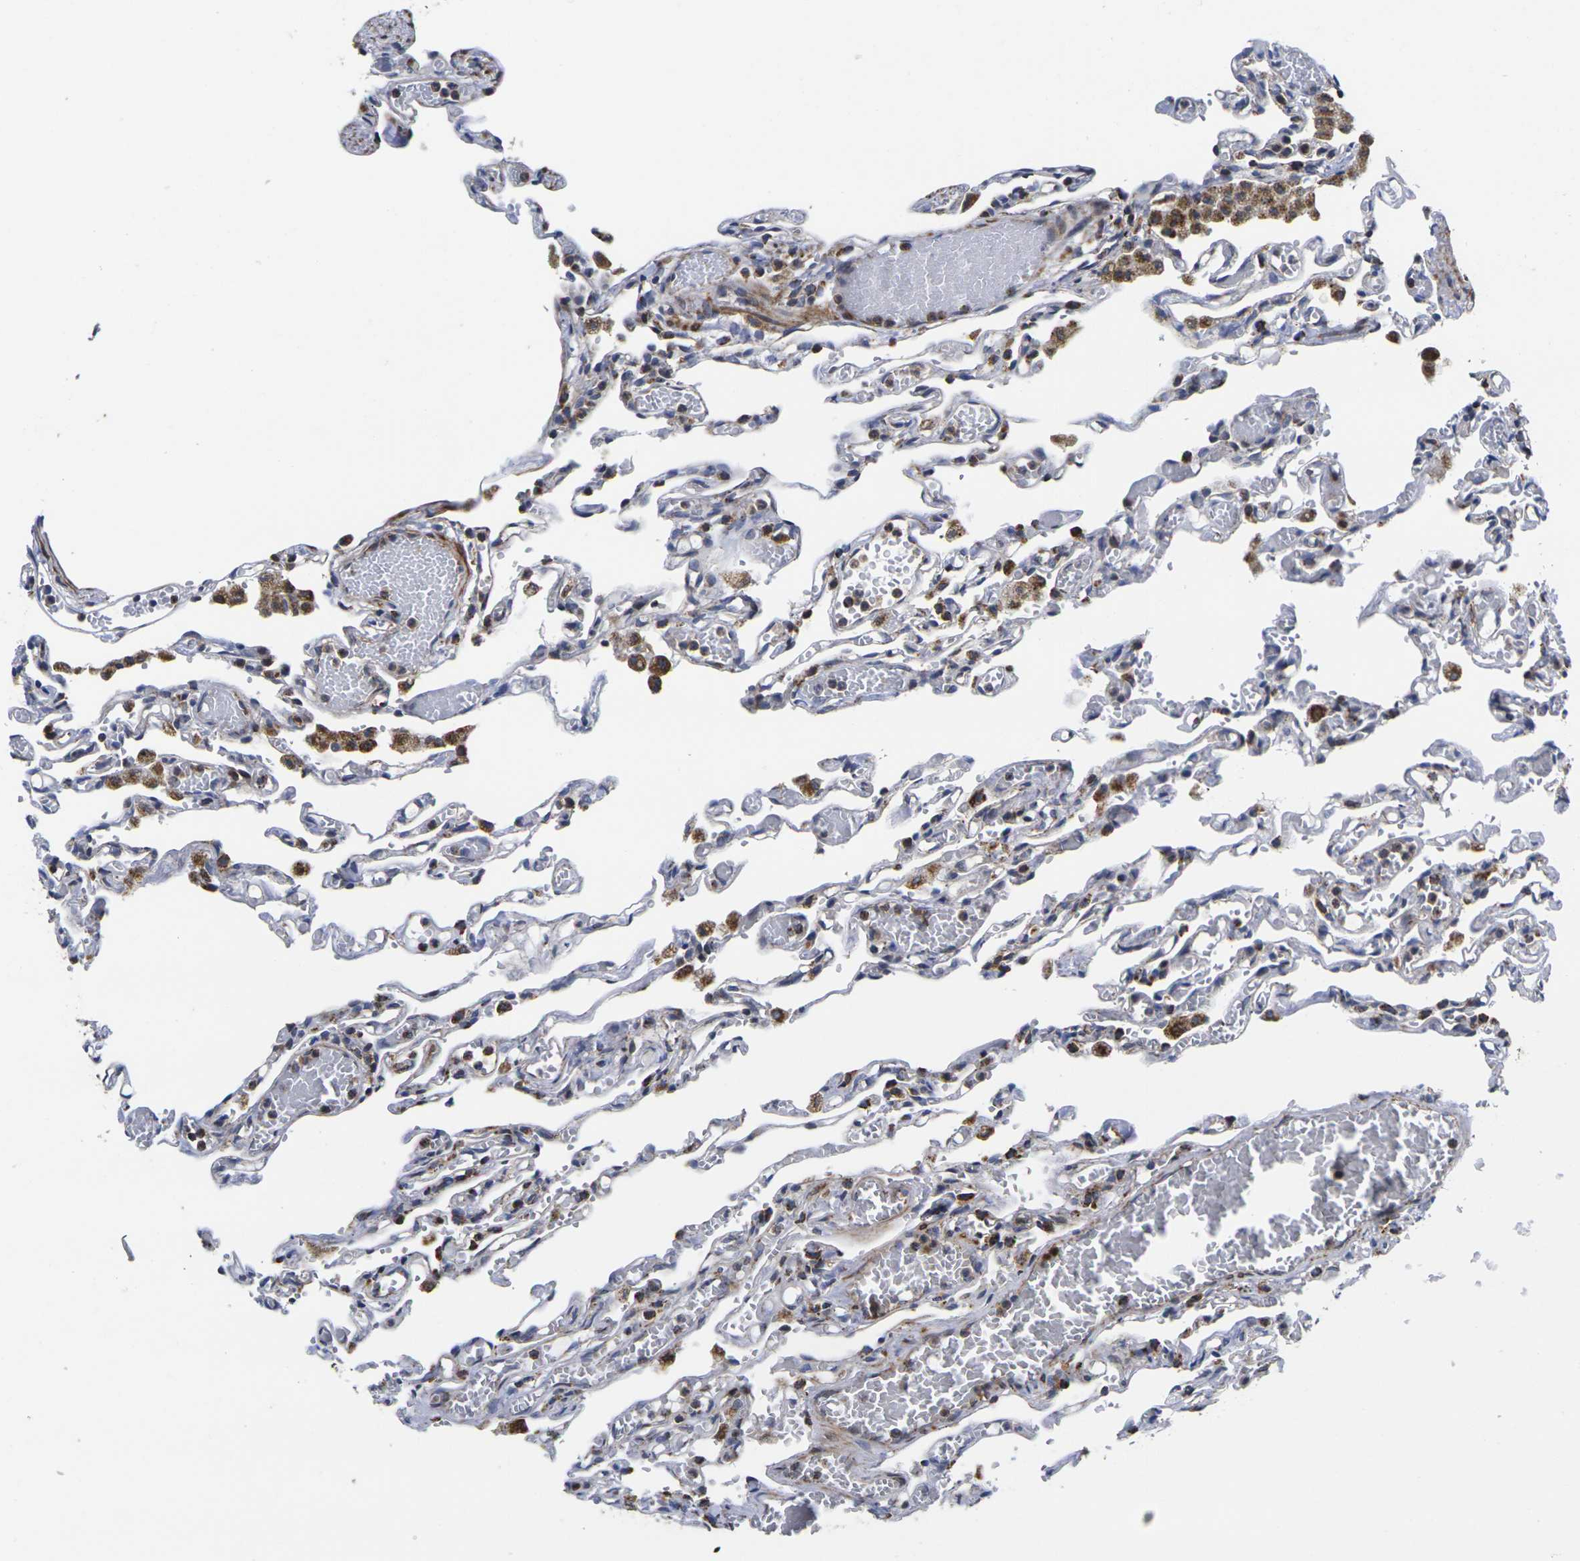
{"staining": {"intensity": "moderate", "quantity": "<25%", "location": "cytoplasmic/membranous"}, "tissue": "lung", "cell_type": "Alveolar cells", "image_type": "normal", "snomed": [{"axis": "morphology", "description": "Normal tissue, NOS"}, {"axis": "topography", "description": "Lung"}], "caption": "Protein positivity by immunohistochemistry reveals moderate cytoplasmic/membranous expression in about <25% of alveolar cells in benign lung. The staining is performed using DAB brown chromogen to label protein expression. The nuclei are counter-stained blue using hematoxylin.", "gene": "P2RY11", "patient": {"sex": "male", "age": 21}}